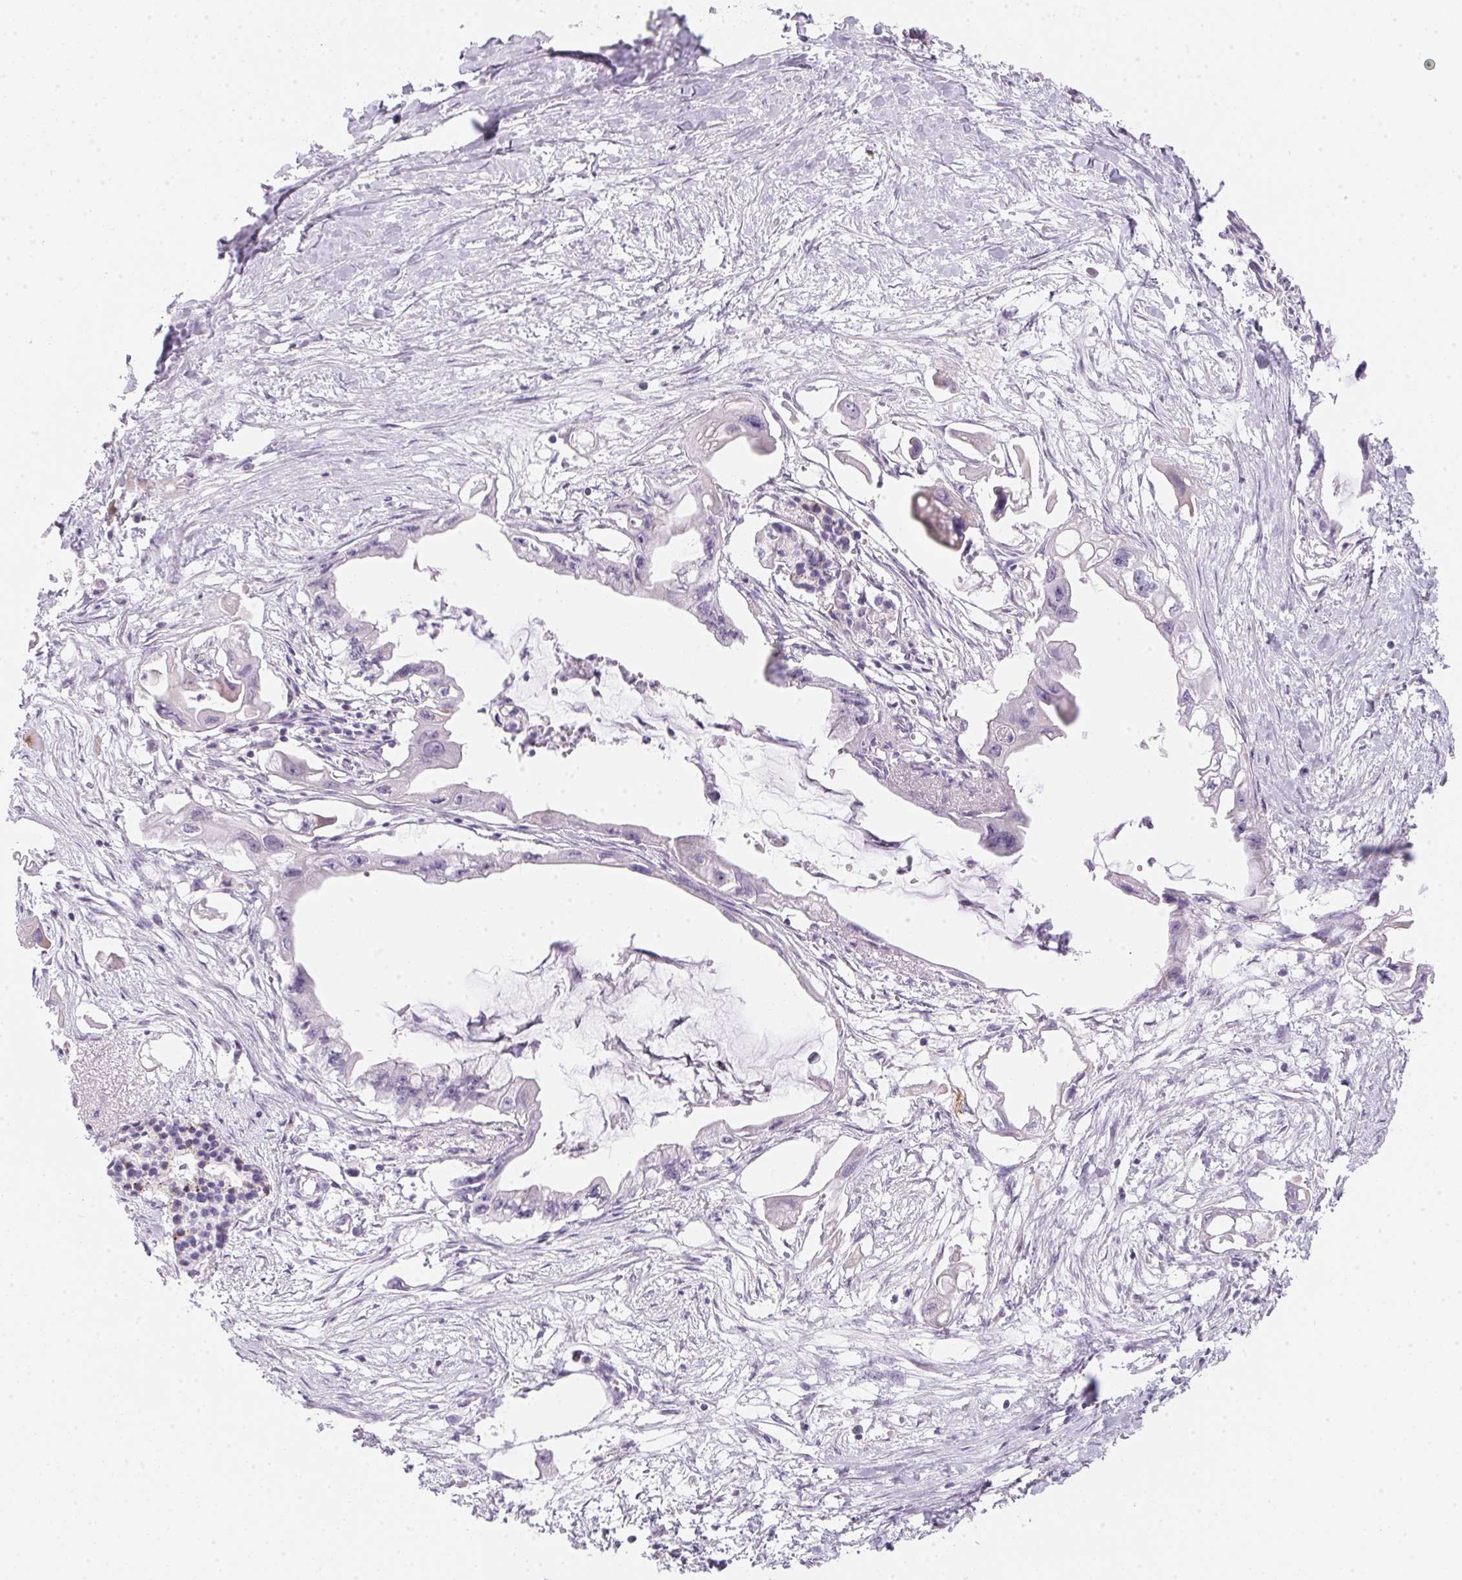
{"staining": {"intensity": "negative", "quantity": "none", "location": "none"}, "tissue": "pancreatic cancer", "cell_type": "Tumor cells", "image_type": "cancer", "snomed": [{"axis": "morphology", "description": "Adenocarcinoma, NOS"}, {"axis": "topography", "description": "Pancreas"}], "caption": "IHC histopathology image of adenocarcinoma (pancreatic) stained for a protein (brown), which demonstrates no staining in tumor cells.", "gene": "GIPC2", "patient": {"sex": "male", "age": 61}}